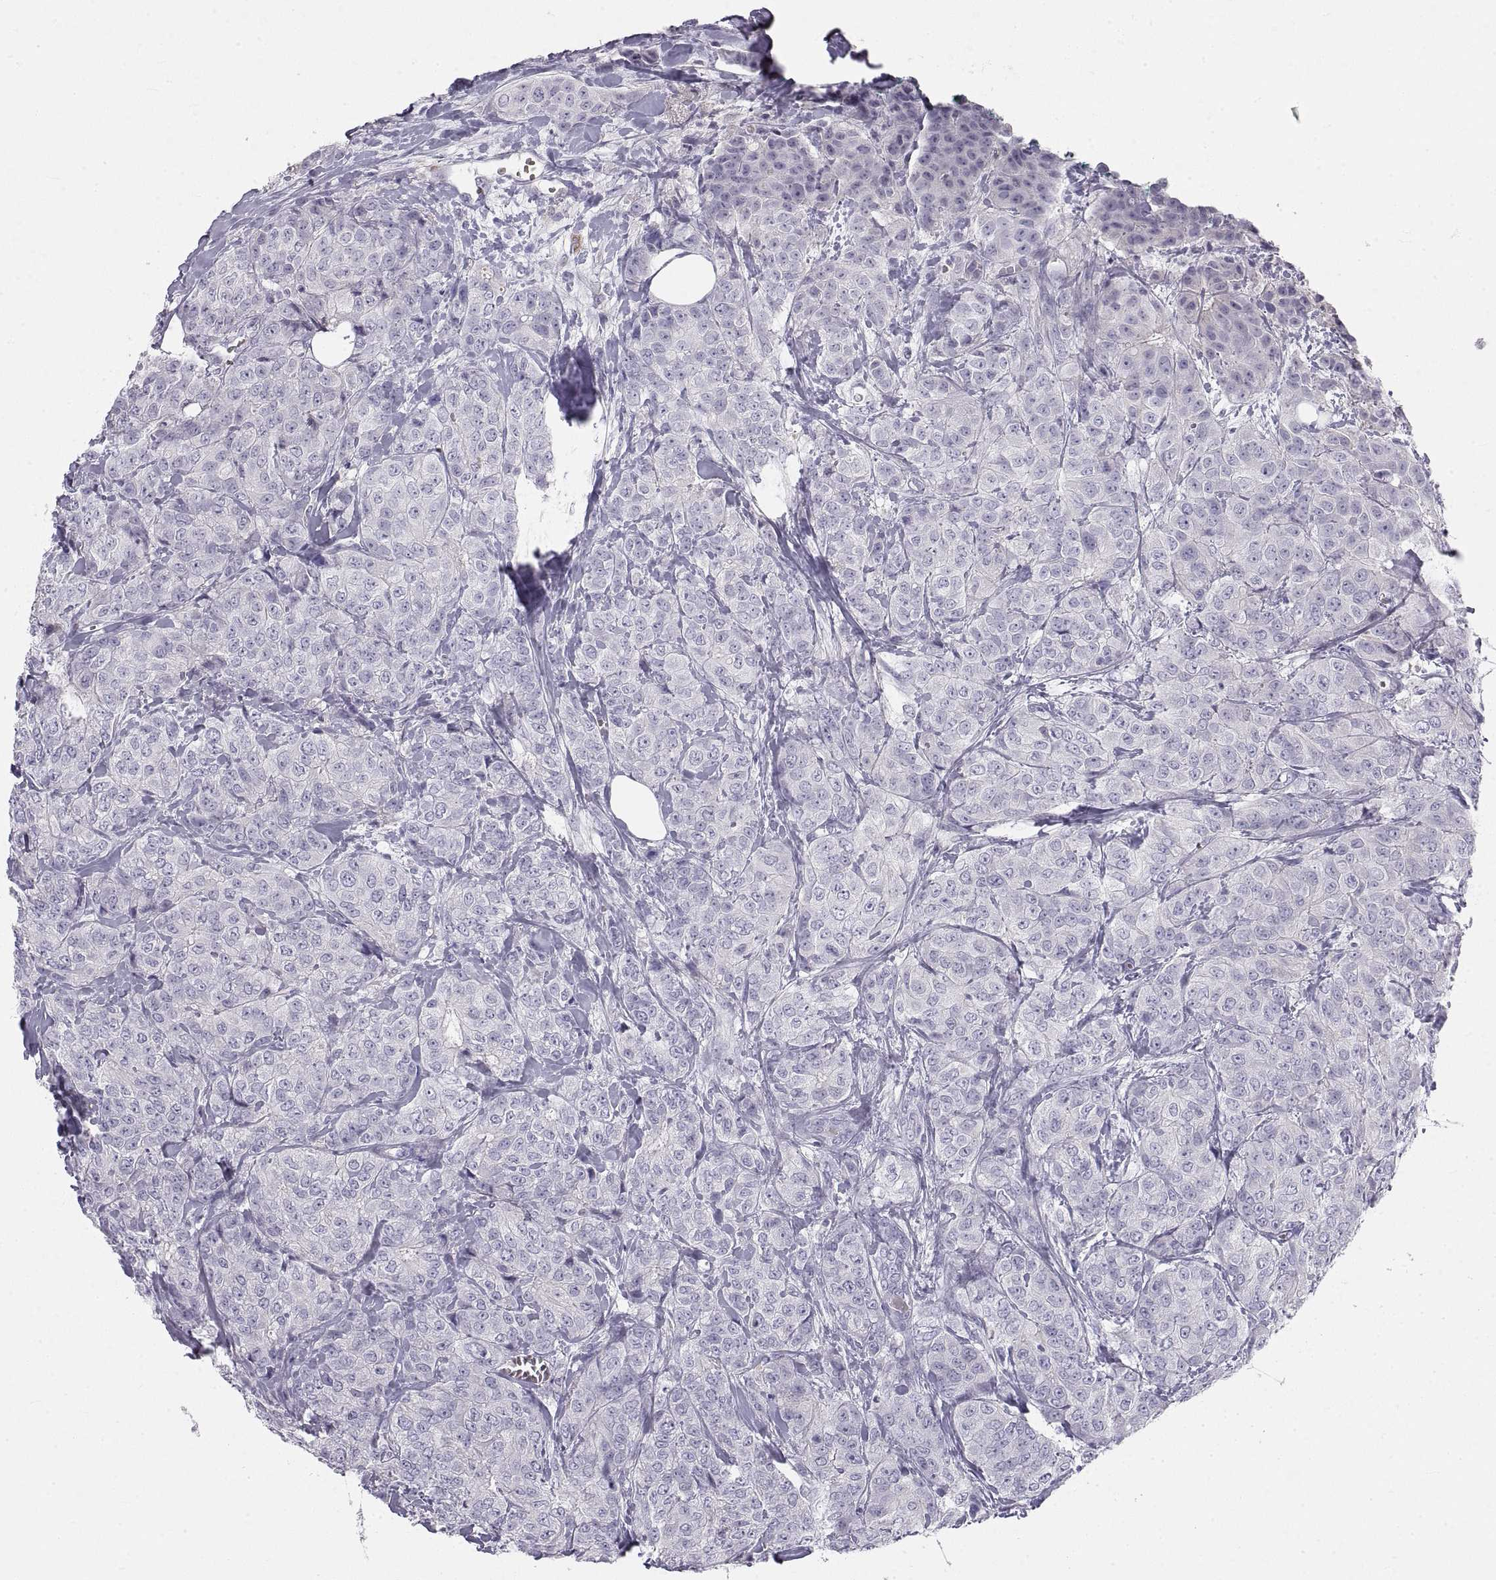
{"staining": {"intensity": "negative", "quantity": "none", "location": "none"}, "tissue": "breast cancer", "cell_type": "Tumor cells", "image_type": "cancer", "snomed": [{"axis": "morphology", "description": "Duct carcinoma"}, {"axis": "topography", "description": "Breast"}], "caption": "Breast cancer was stained to show a protein in brown. There is no significant positivity in tumor cells.", "gene": "CRYBB3", "patient": {"sex": "female", "age": 43}}